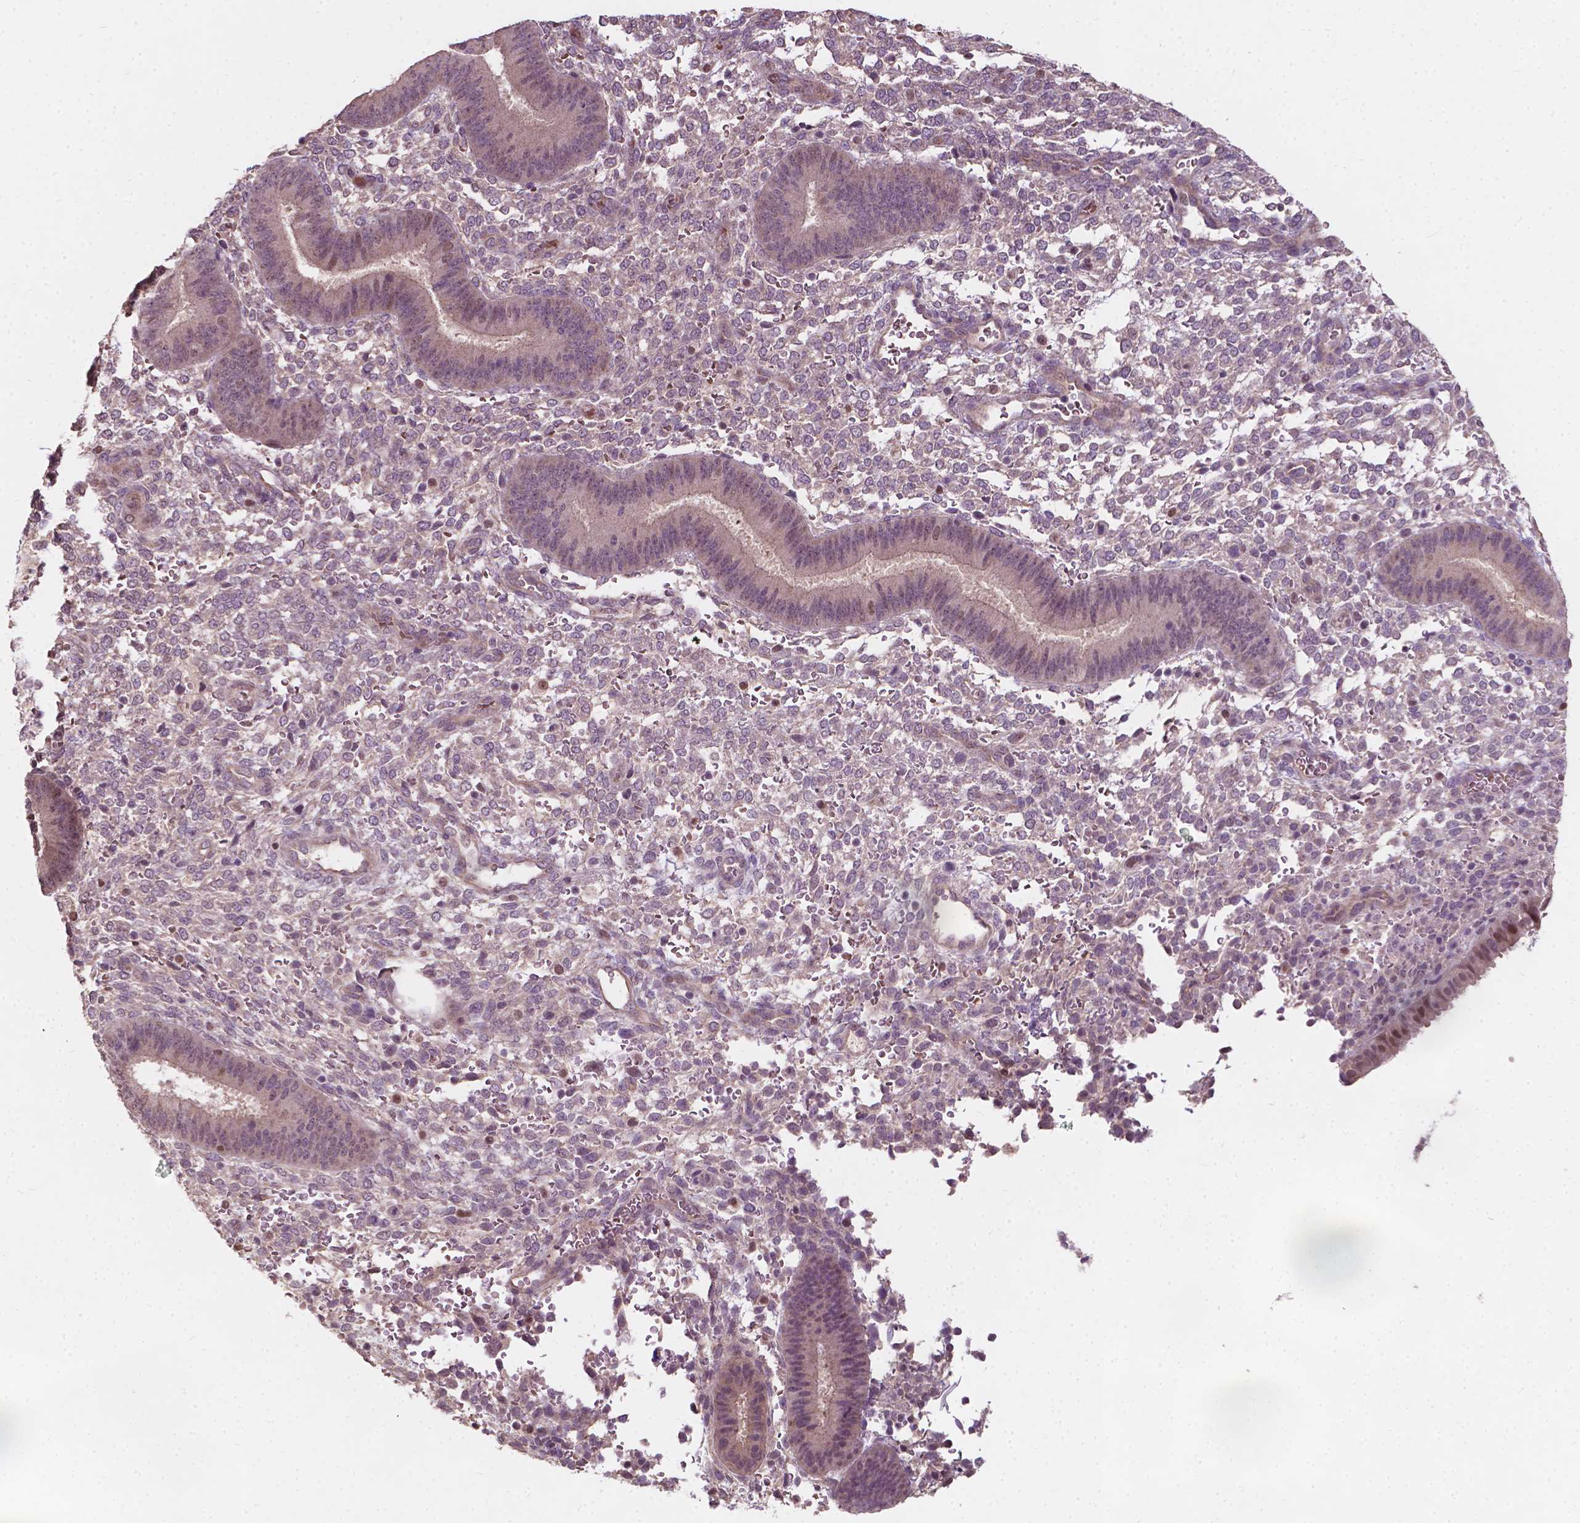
{"staining": {"intensity": "weak", "quantity": "<25%", "location": "cytoplasmic/membranous"}, "tissue": "endometrium", "cell_type": "Cells in endometrial stroma", "image_type": "normal", "snomed": [{"axis": "morphology", "description": "Normal tissue, NOS"}, {"axis": "topography", "description": "Endometrium"}], "caption": "IHC of normal endometrium reveals no staining in cells in endometrial stroma. (Stains: DAB (3,3'-diaminobenzidine) immunohistochemistry with hematoxylin counter stain, Microscopy: brightfield microscopy at high magnification).", "gene": "DUSP16", "patient": {"sex": "female", "age": 39}}